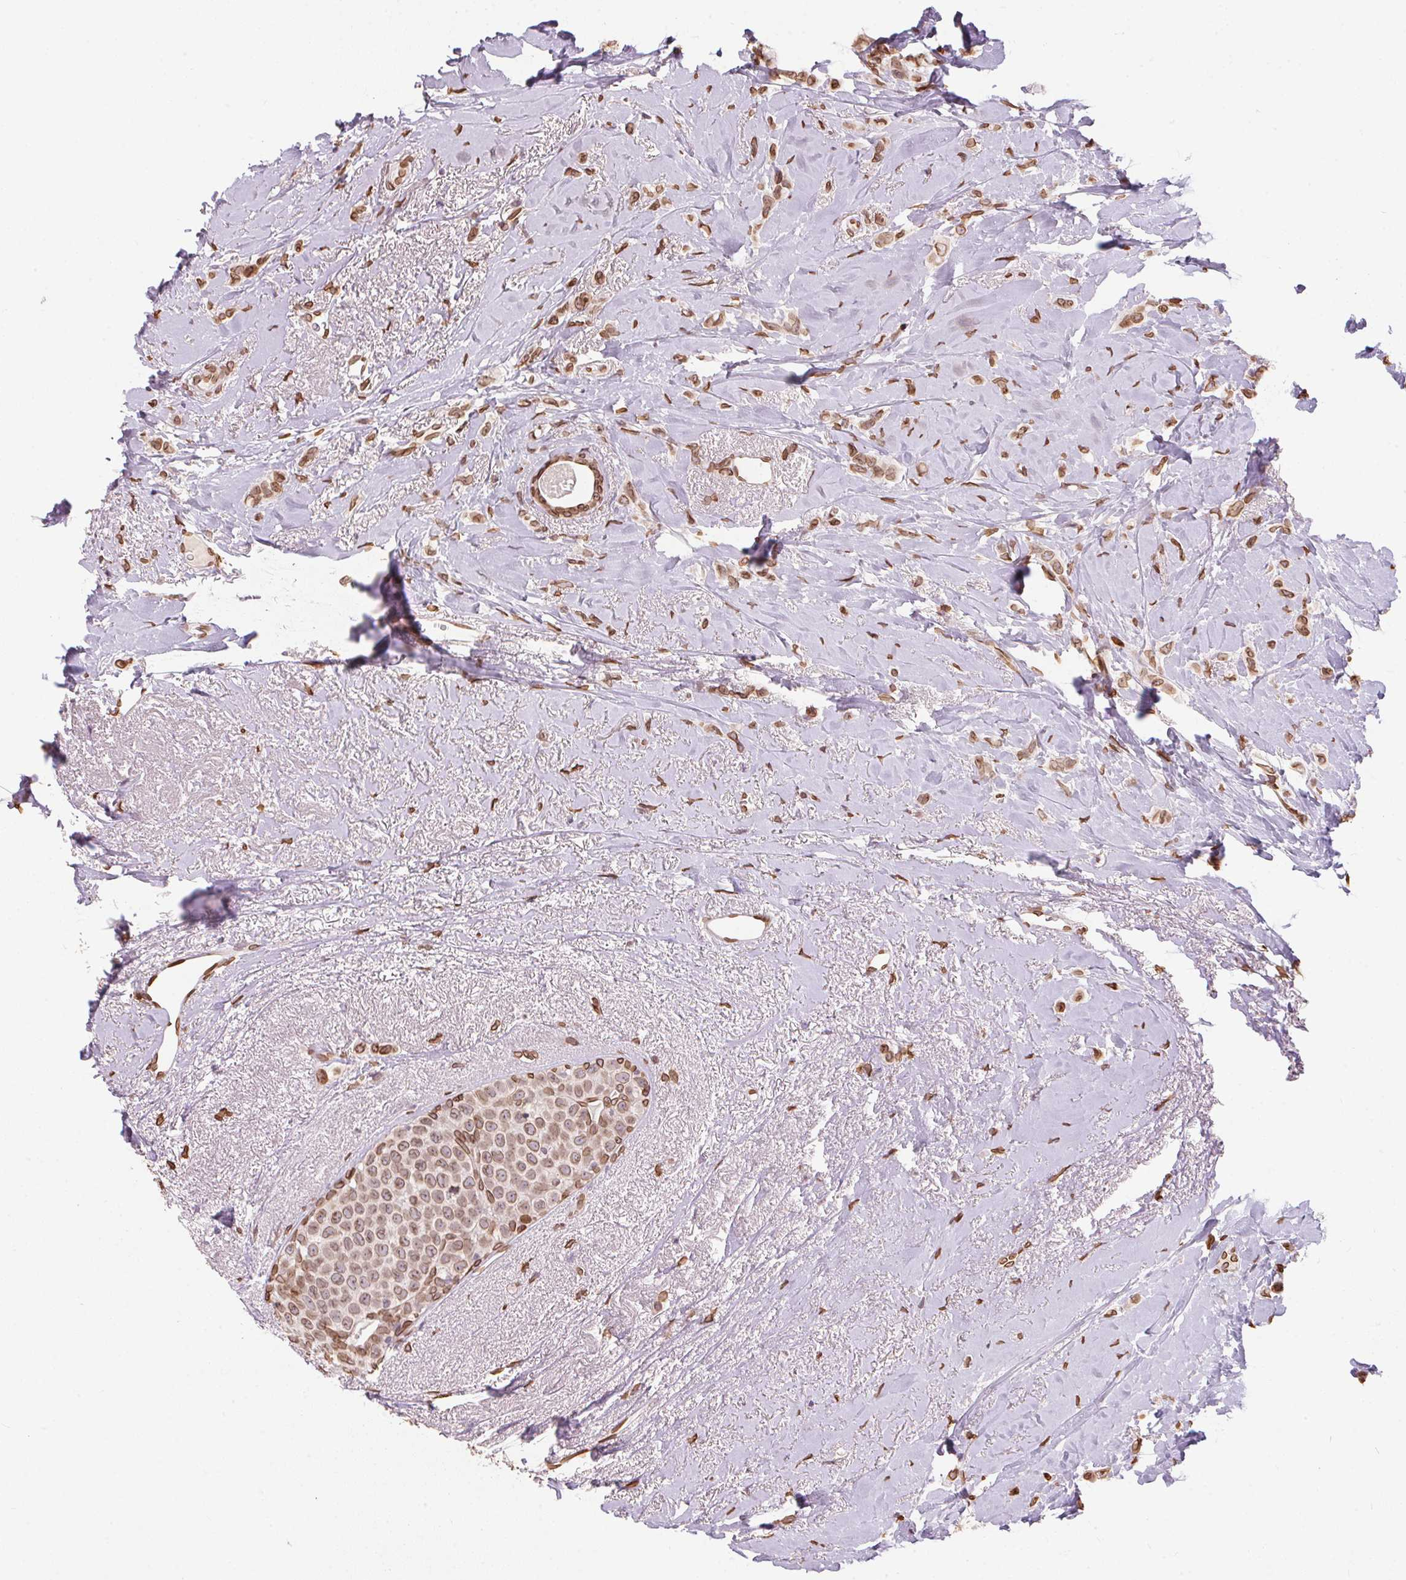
{"staining": {"intensity": "moderate", "quantity": ">75%", "location": "cytoplasmic/membranous,nuclear"}, "tissue": "breast cancer", "cell_type": "Tumor cells", "image_type": "cancer", "snomed": [{"axis": "morphology", "description": "Lobular carcinoma"}, {"axis": "topography", "description": "Breast"}], "caption": "Immunohistochemical staining of human breast cancer reveals moderate cytoplasmic/membranous and nuclear protein expression in approximately >75% of tumor cells.", "gene": "TMEM175", "patient": {"sex": "female", "age": 66}}